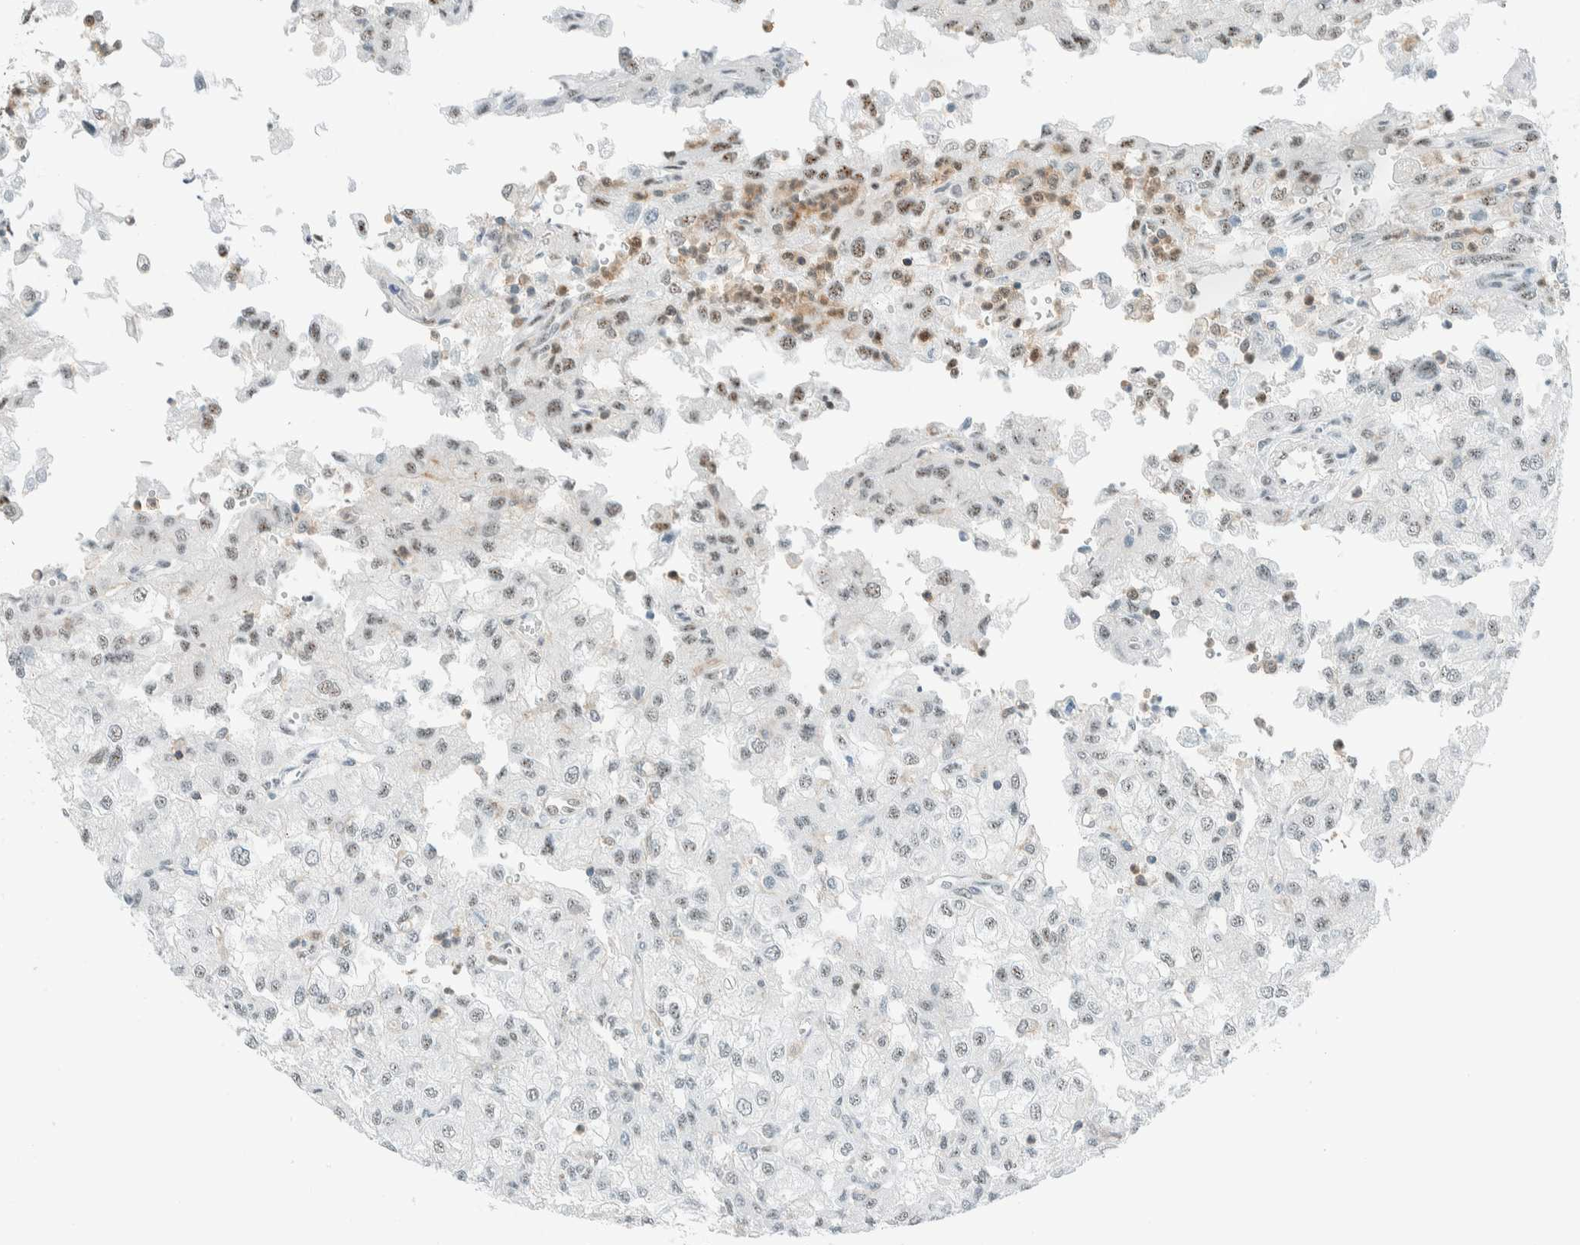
{"staining": {"intensity": "weak", "quantity": "25%-75%", "location": "nuclear"}, "tissue": "renal cancer", "cell_type": "Tumor cells", "image_type": "cancer", "snomed": [{"axis": "morphology", "description": "Adenocarcinoma, NOS"}, {"axis": "topography", "description": "Kidney"}], "caption": "Human adenocarcinoma (renal) stained for a protein (brown) demonstrates weak nuclear positive positivity in approximately 25%-75% of tumor cells.", "gene": "CYSRT1", "patient": {"sex": "female", "age": 54}}